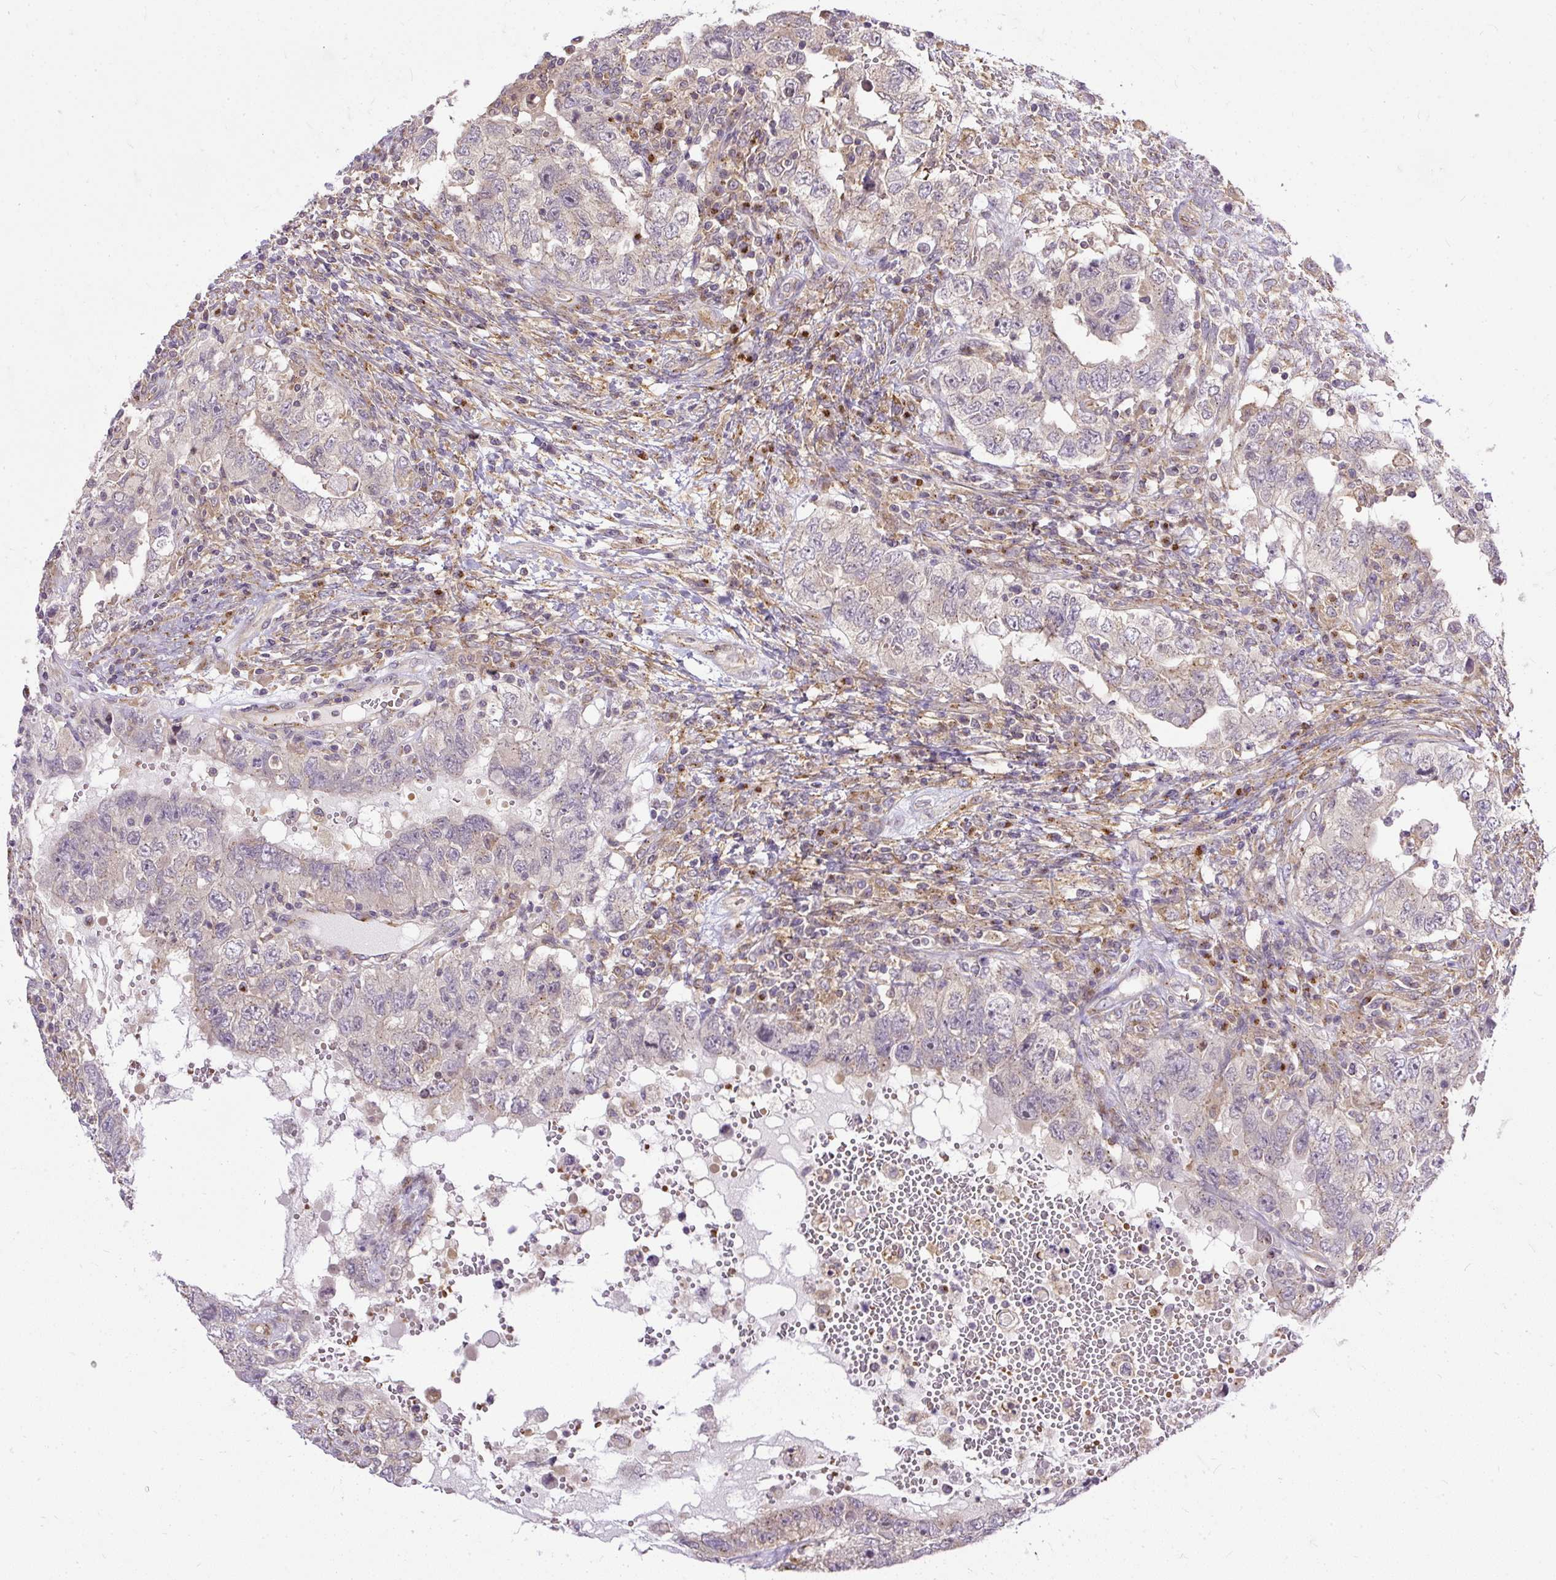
{"staining": {"intensity": "negative", "quantity": "none", "location": "none"}, "tissue": "testis cancer", "cell_type": "Tumor cells", "image_type": "cancer", "snomed": [{"axis": "morphology", "description": "Carcinoma, Embryonal, NOS"}, {"axis": "topography", "description": "Testis"}], "caption": "High magnification brightfield microscopy of testis cancer (embryonal carcinoma) stained with DAB (brown) and counterstained with hematoxylin (blue): tumor cells show no significant positivity.", "gene": "SMC4", "patient": {"sex": "male", "age": 26}}